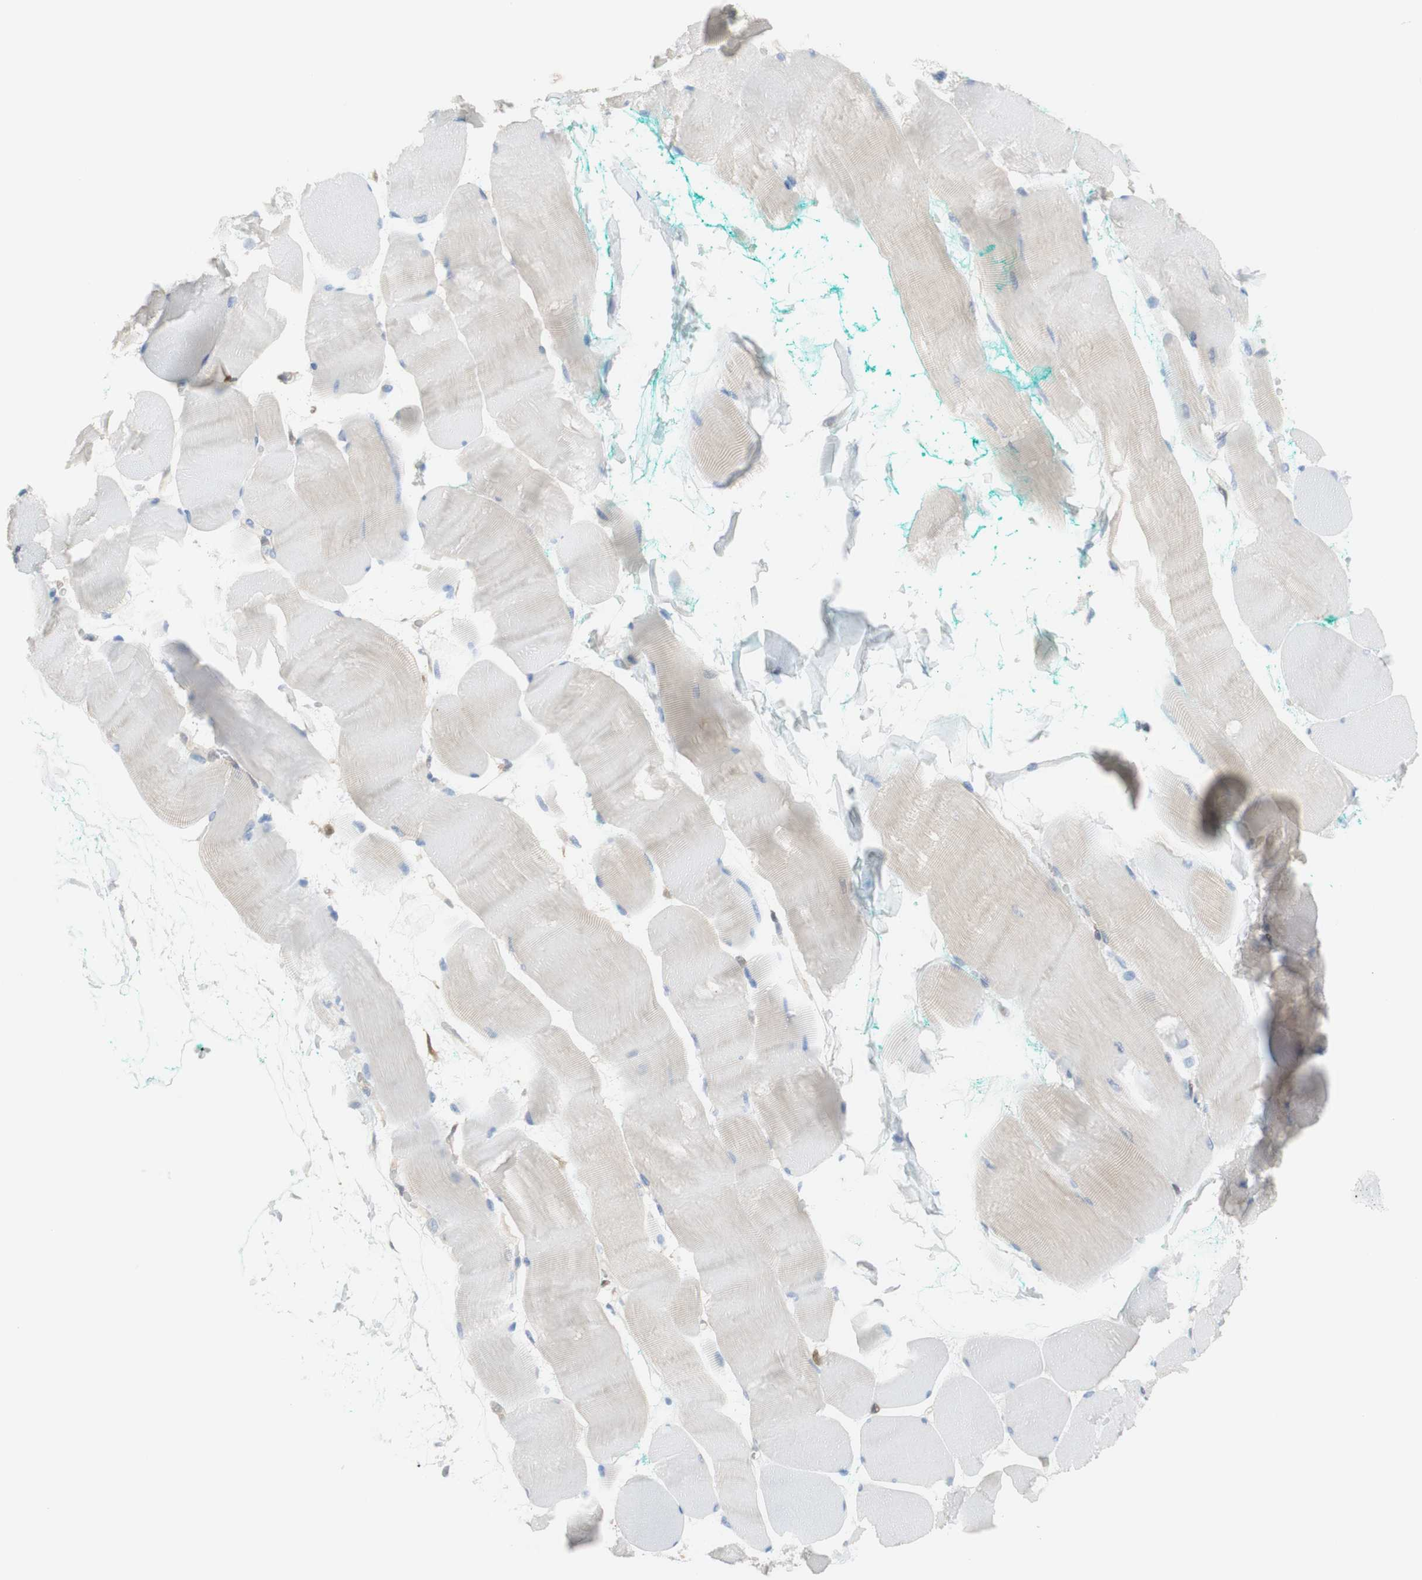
{"staining": {"intensity": "negative", "quantity": "none", "location": "none"}, "tissue": "skeletal muscle", "cell_type": "Myocytes", "image_type": "normal", "snomed": [{"axis": "morphology", "description": "Normal tissue, NOS"}, {"axis": "morphology", "description": "Squamous cell carcinoma, NOS"}, {"axis": "topography", "description": "Skeletal muscle"}], "caption": "Myocytes show no significant protein positivity in unremarkable skeletal muscle.", "gene": "SELENBP1", "patient": {"sex": "male", "age": 51}}